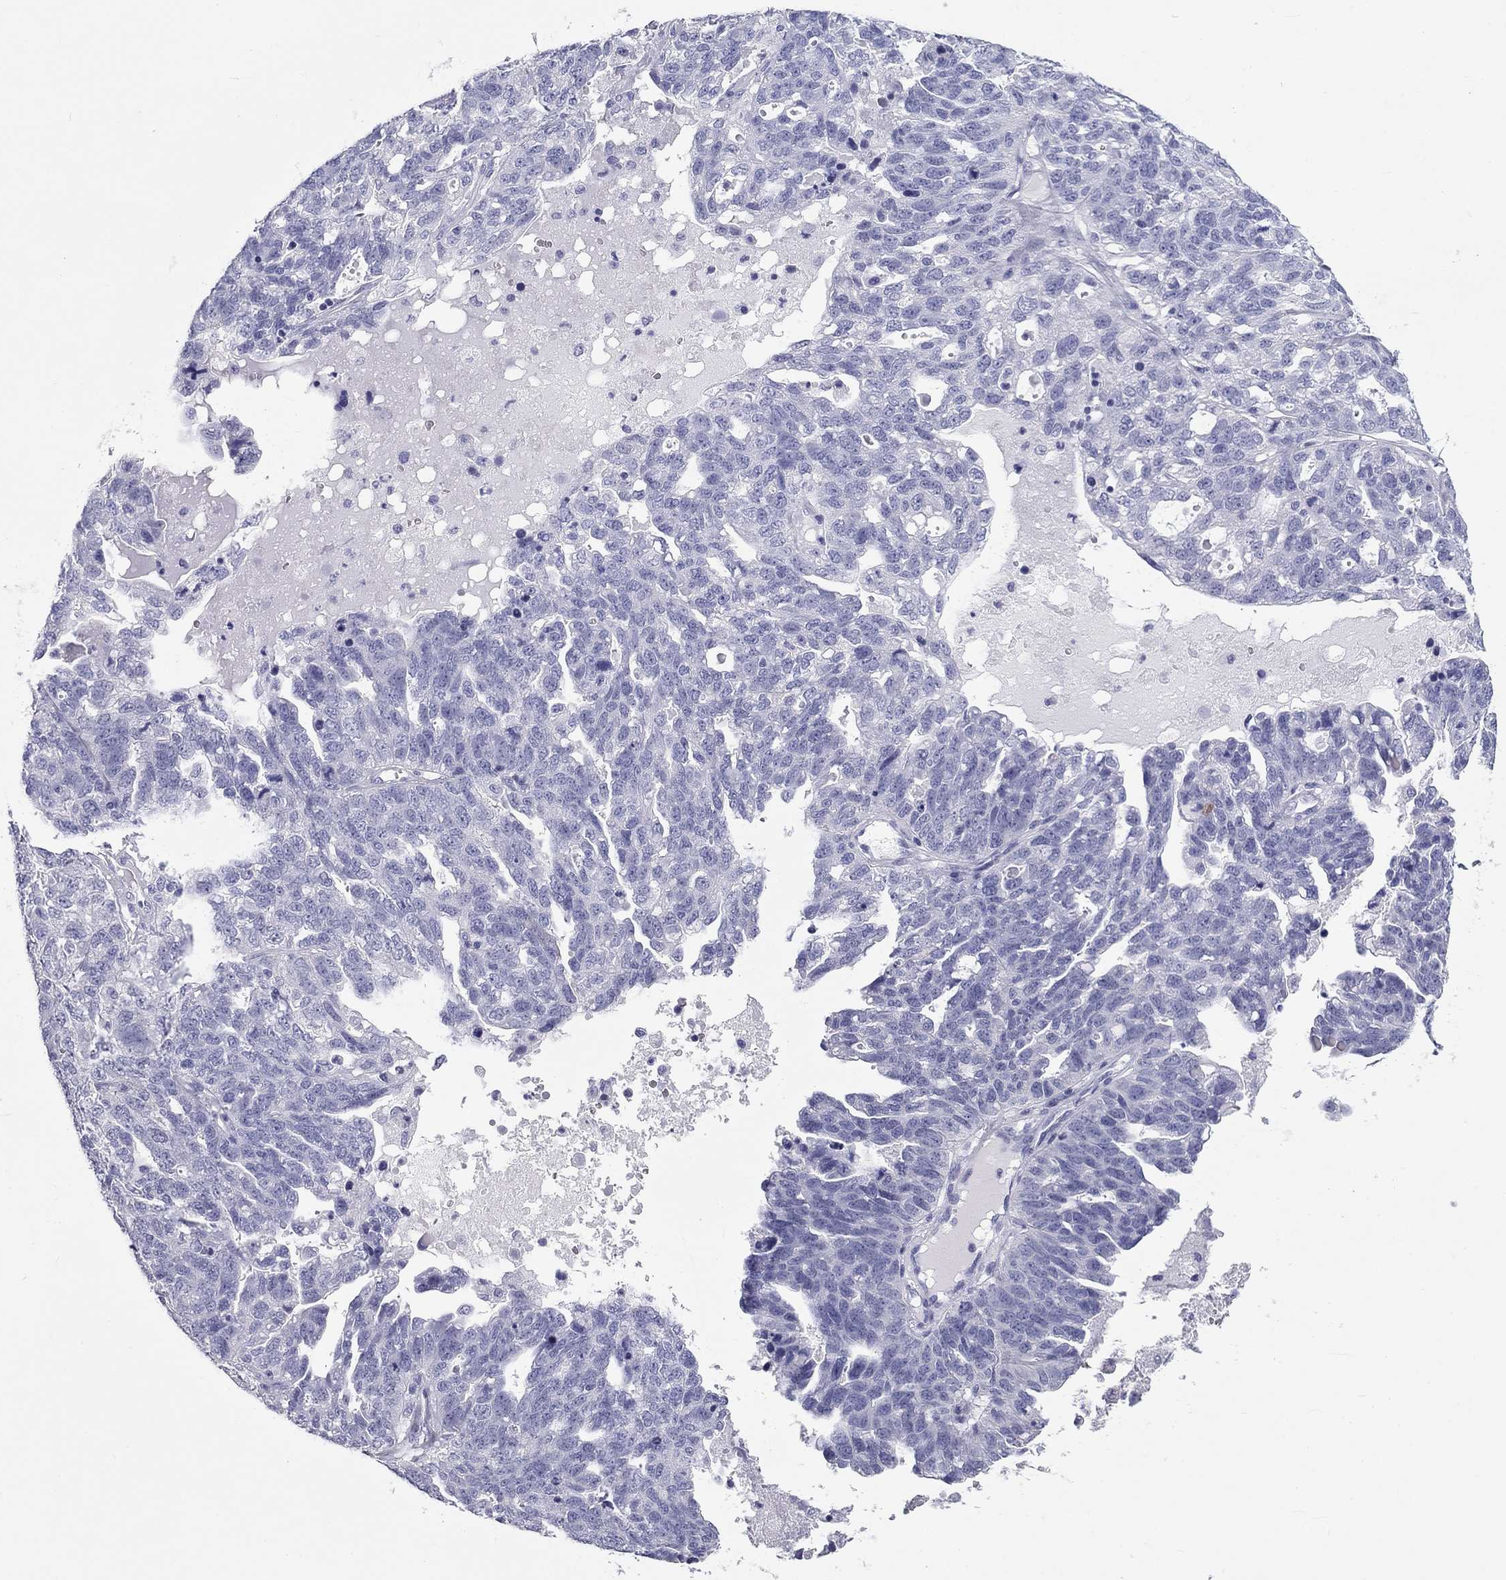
{"staining": {"intensity": "negative", "quantity": "none", "location": "none"}, "tissue": "ovarian cancer", "cell_type": "Tumor cells", "image_type": "cancer", "snomed": [{"axis": "morphology", "description": "Cystadenocarcinoma, serous, NOS"}, {"axis": "topography", "description": "Ovary"}], "caption": "Immunohistochemistry (IHC) photomicrograph of neoplastic tissue: serous cystadenocarcinoma (ovarian) stained with DAB (3,3'-diaminobenzidine) shows no significant protein expression in tumor cells.", "gene": "DNALI1", "patient": {"sex": "female", "age": 71}}